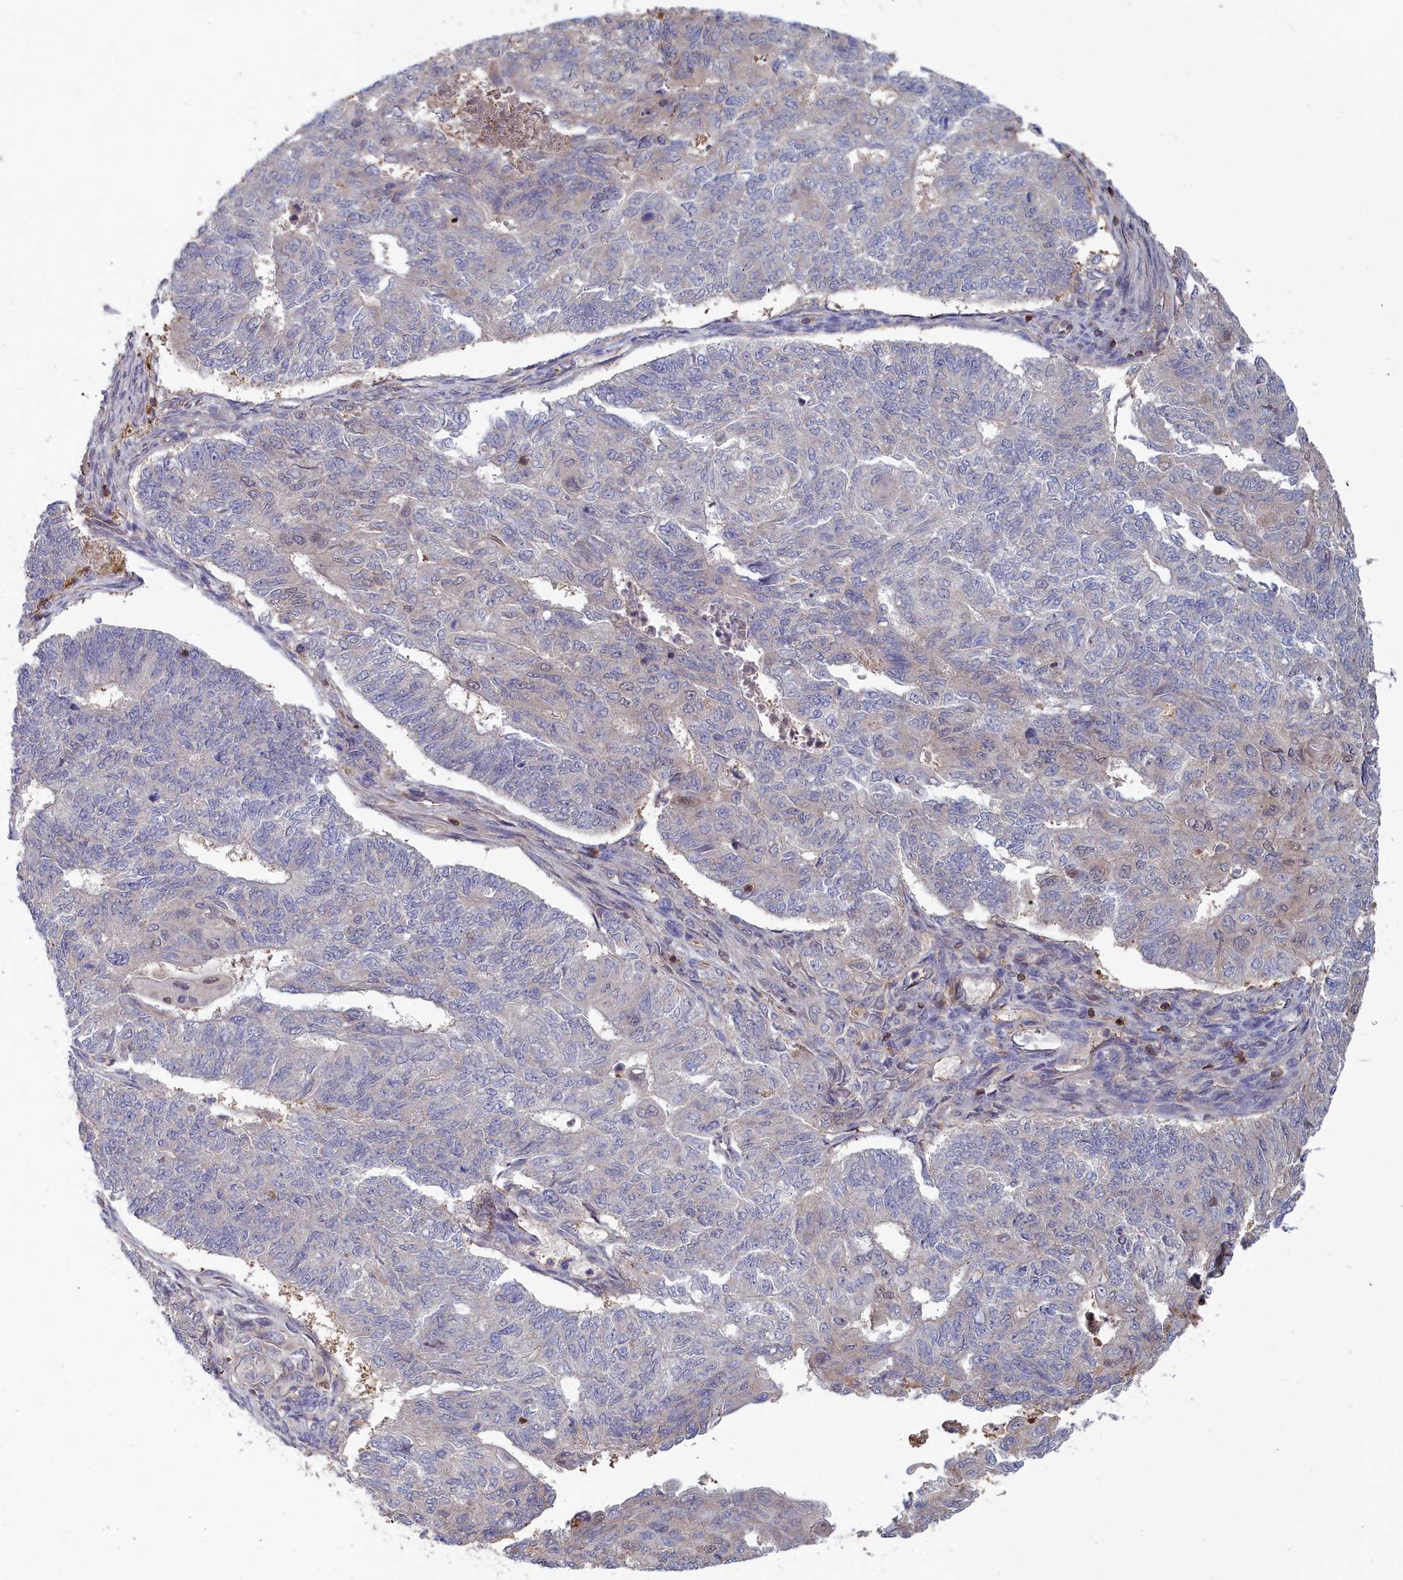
{"staining": {"intensity": "weak", "quantity": "<25%", "location": "cytoplasmic/membranous"}, "tissue": "endometrial cancer", "cell_type": "Tumor cells", "image_type": "cancer", "snomed": [{"axis": "morphology", "description": "Adenocarcinoma, NOS"}, {"axis": "topography", "description": "Endometrium"}], "caption": "The immunohistochemistry histopathology image has no significant expression in tumor cells of endometrial cancer tissue. (Immunohistochemistry (ihc), brightfield microscopy, high magnification).", "gene": "GFRA2", "patient": {"sex": "female", "age": 32}}